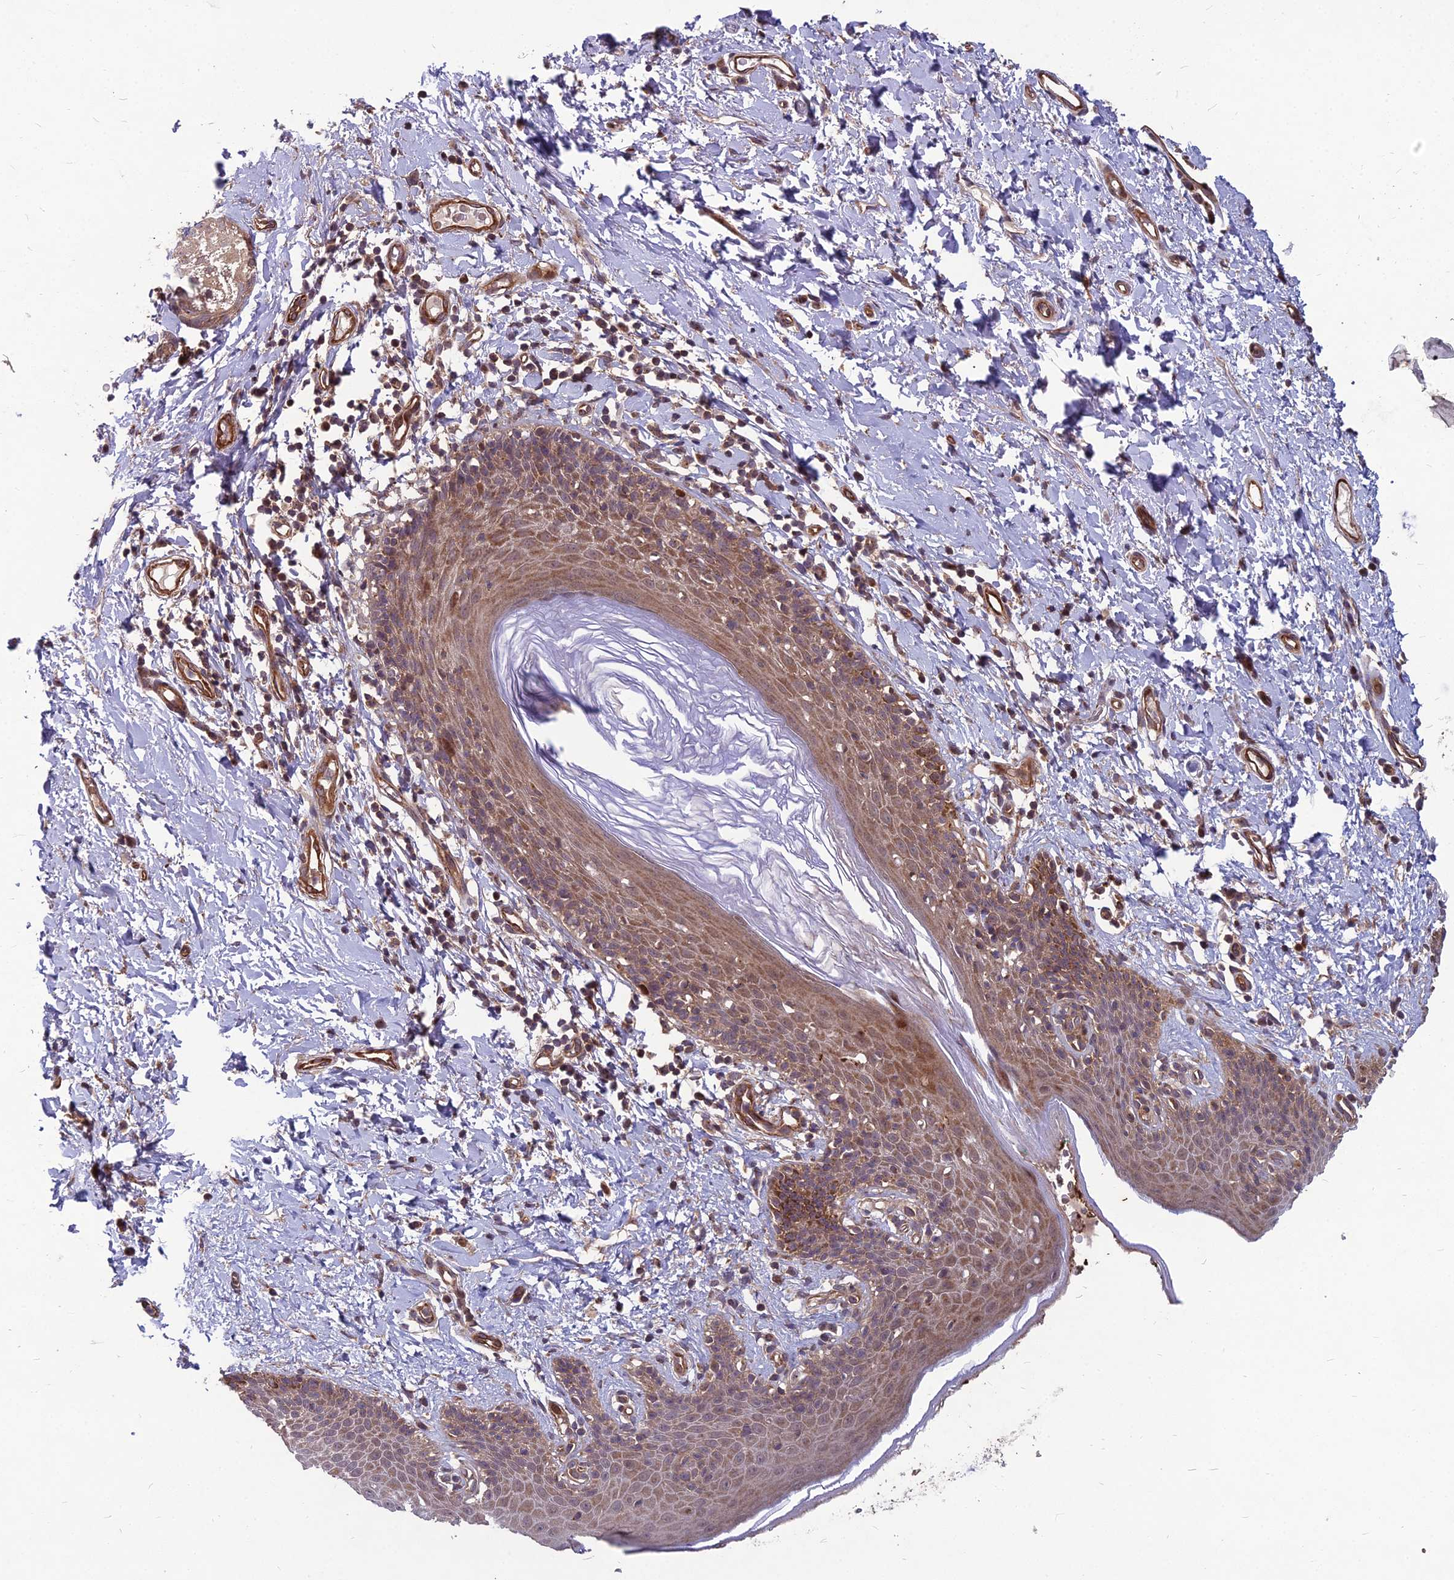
{"staining": {"intensity": "moderate", "quantity": "25%-75%", "location": "cytoplasmic/membranous"}, "tissue": "skin", "cell_type": "Epidermal cells", "image_type": "normal", "snomed": [{"axis": "morphology", "description": "Normal tissue, NOS"}, {"axis": "topography", "description": "Vulva"}], "caption": "Moderate cytoplasmic/membranous protein expression is present in about 25%-75% of epidermal cells in skin. (DAB IHC with brightfield microscopy, high magnification).", "gene": "MFSD8", "patient": {"sex": "female", "age": 66}}